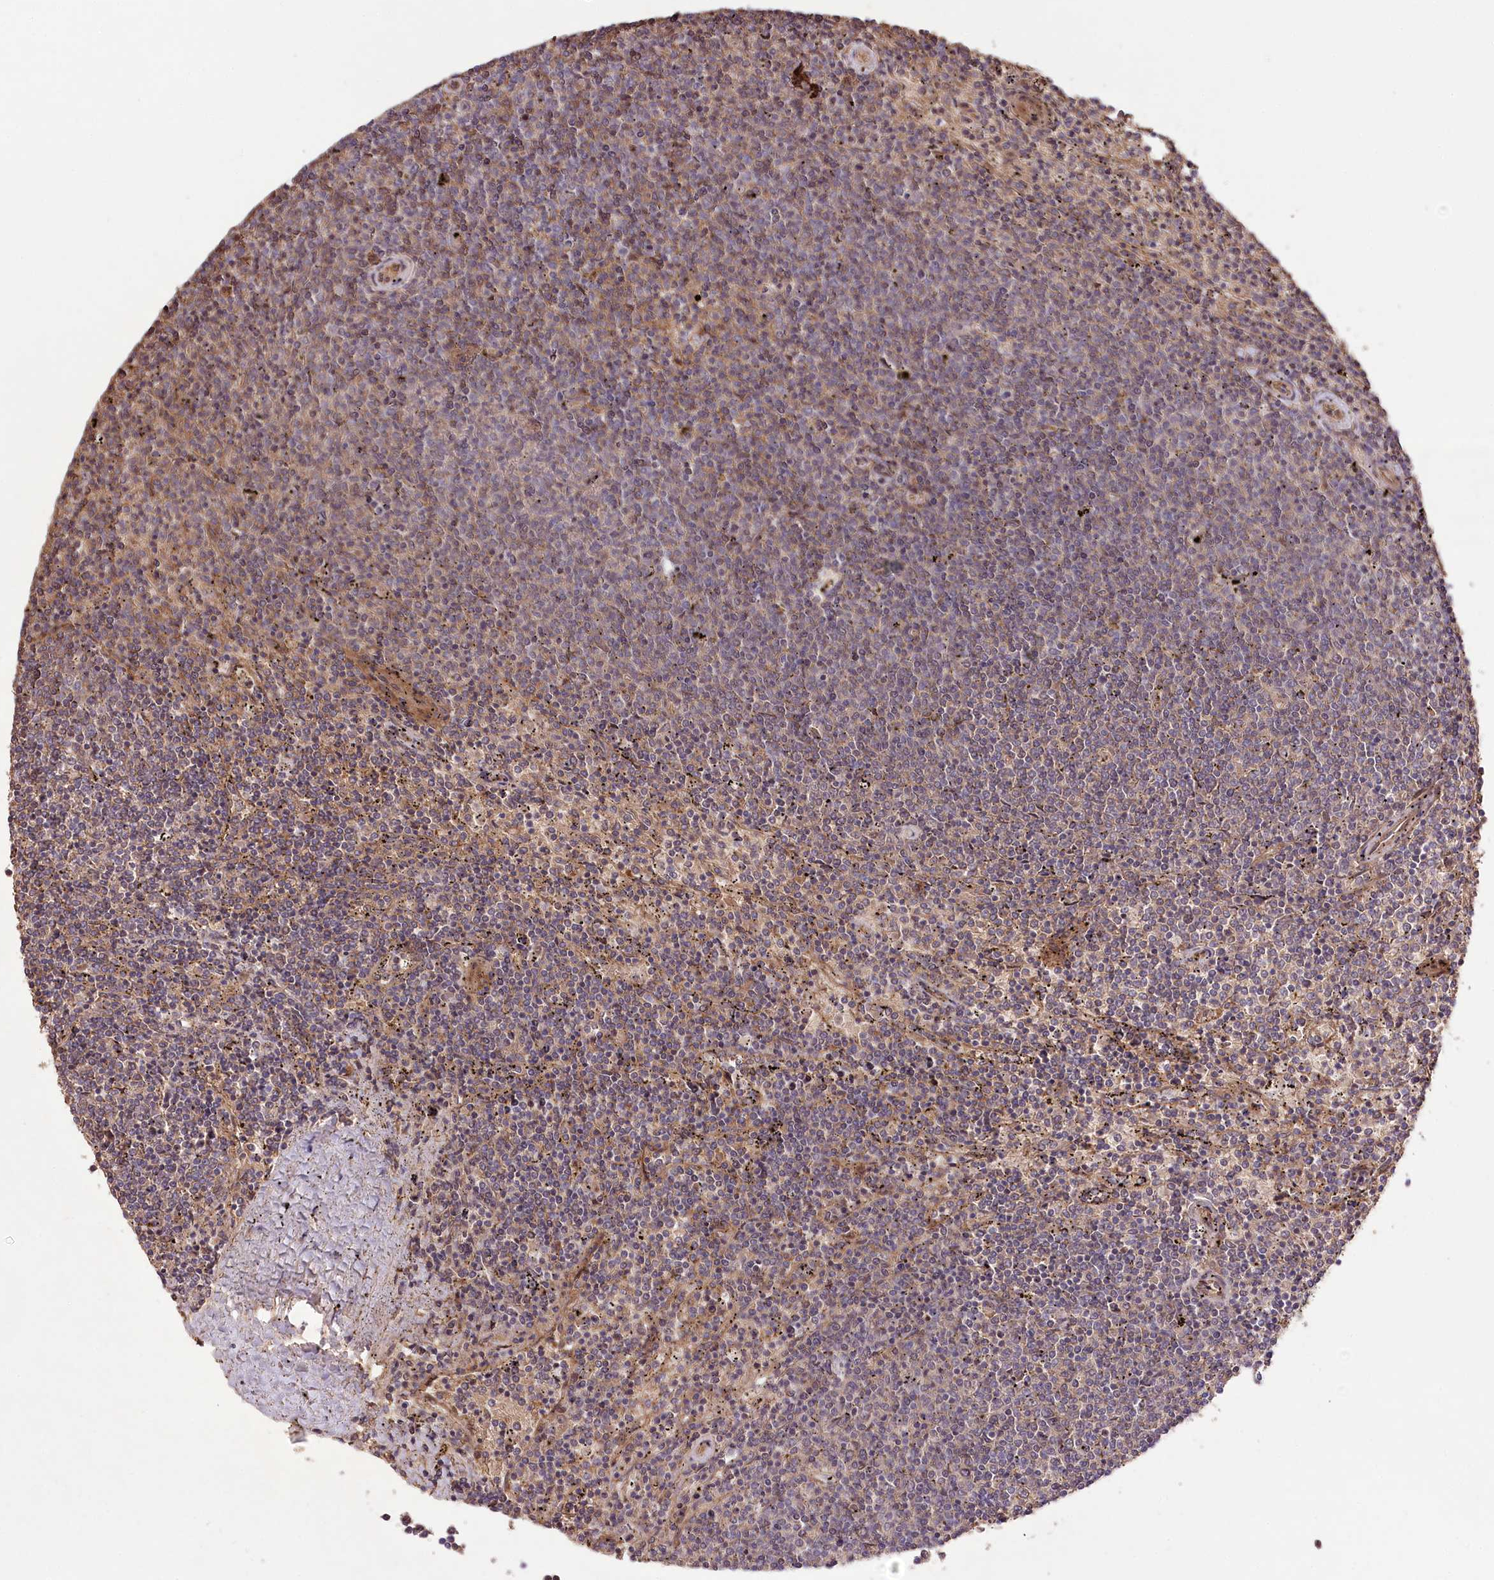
{"staining": {"intensity": "negative", "quantity": "none", "location": "none"}, "tissue": "lymphoma", "cell_type": "Tumor cells", "image_type": "cancer", "snomed": [{"axis": "morphology", "description": "Malignant lymphoma, non-Hodgkin's type, Low grade"}, {"axis": "topography", "description": "Spleen"}], "caption": "Immunohistochemistry (IHC) image of human lymphoma stained for a protein (brown), which exhibits no expression in tumor cells. Brightfield microscopy of immunohistochemistry (IHC) stained with DAB (brown) and hematoxylin (blue), captured at high magnification.", "gene": "TRUB1", "patient": {"sex": "female", "age": 50}}